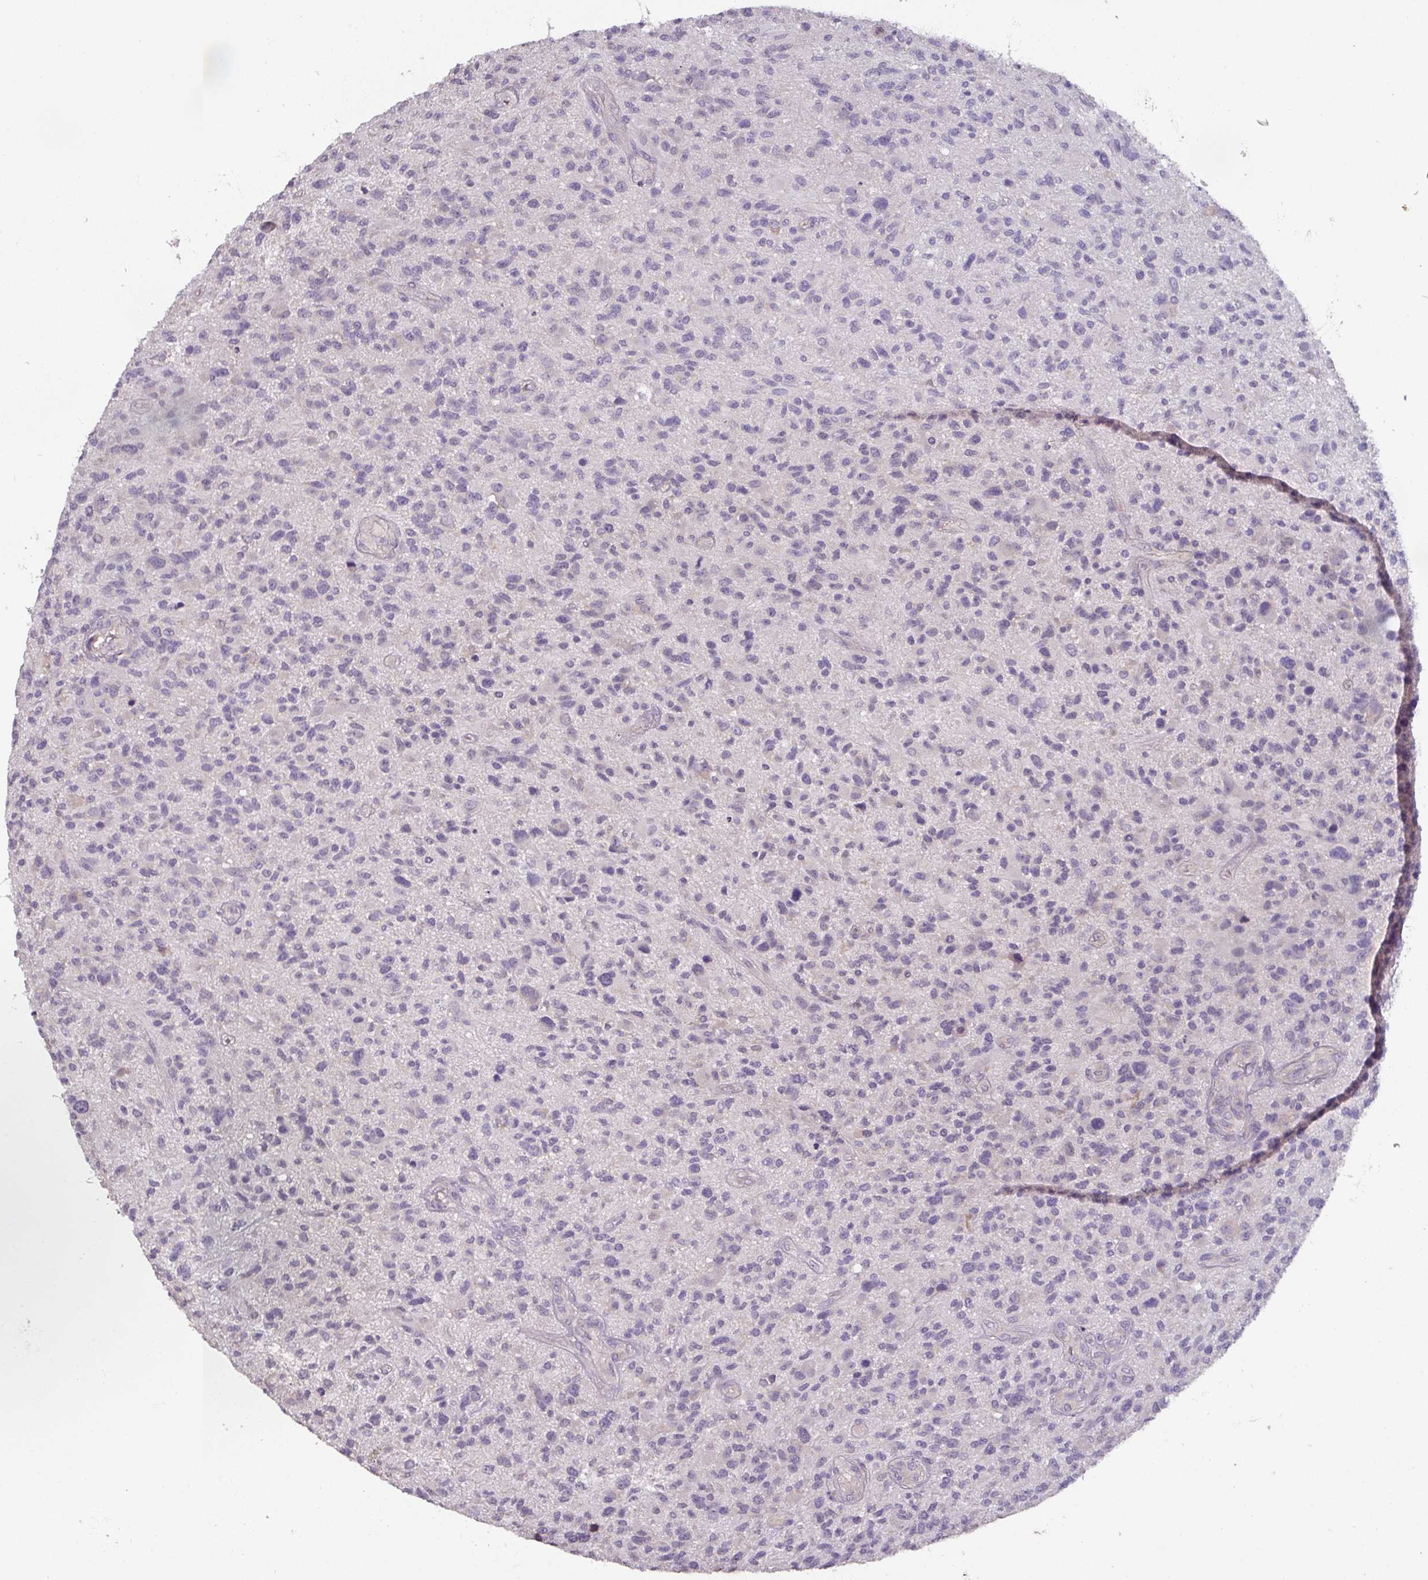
{"staining": {"intensity": "negative", "quantity": "none", "location": "none"}, "tissue": "glioma", "cell_type": "Tumor cells", "image_type": "cancer", "snomed": [{"axis": "morphology", "description": "Glioma, malignant, High grade"}, {"axis": "topography", "description": "Brain"}], "caption": "Photomicrograph shows no protein positivity in tumor cells of glioma tissue.", "gene": "PRAMEF8", "patient": {"sex": "male", "age": 47}}